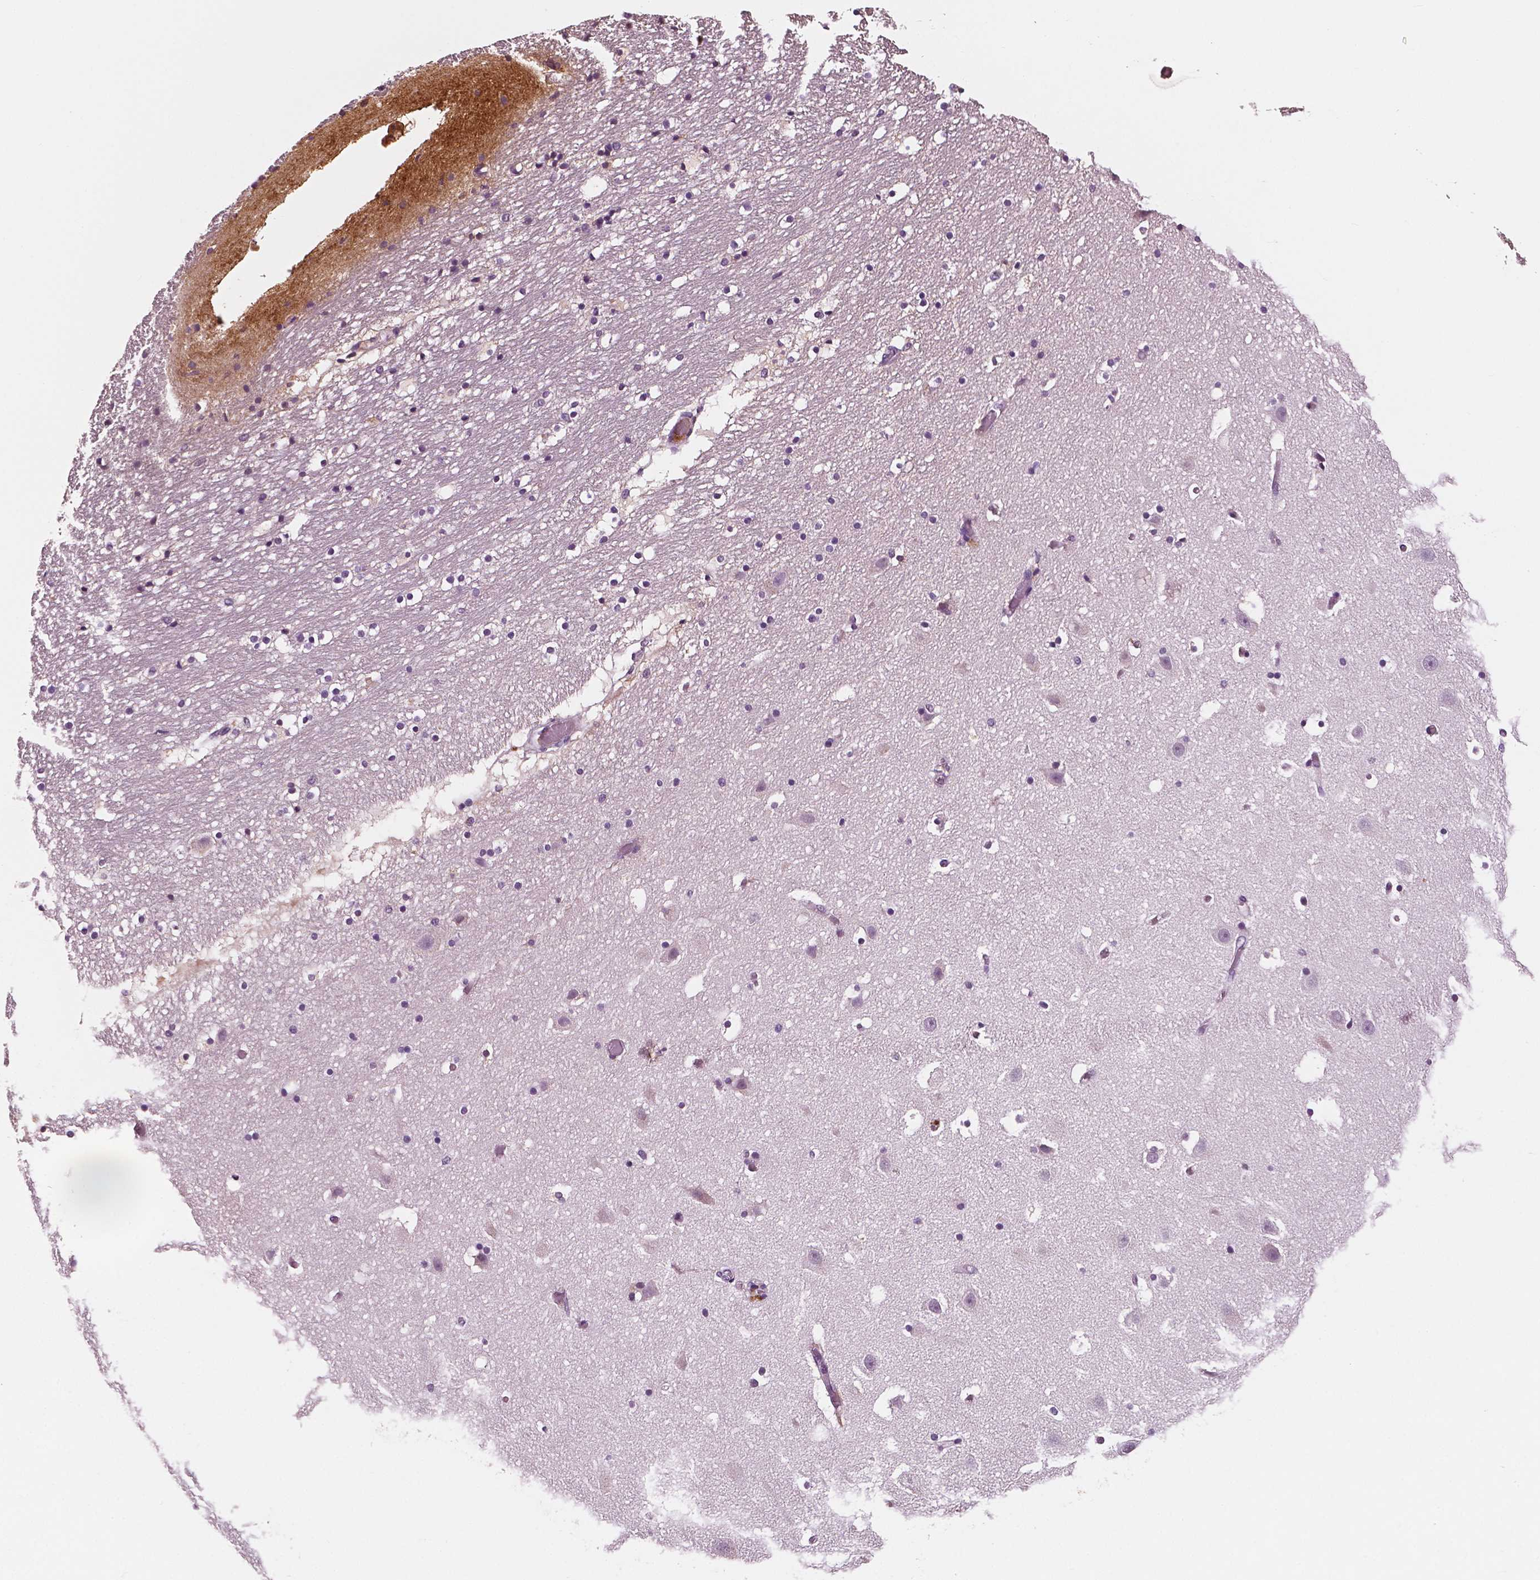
{"staining": {"intensity": "negative", "quantity": "none", "location": "none"}, "tissue": "hippocampus", "cell_type": "Glial cells", "image_type": "normal", "snomed": [{"axis": "morphology", "description": "Normal tissue, NOS"}, {"axis": "topography", "description": "Hippocampus"}], "caption": "Immunohistochemical staining of normal human hippocampus displays no significant expression in glial cells. (DAB IHC, high magnification).", "gene": "FBLN1", "patient": {"sex": "male", "age": 26}}